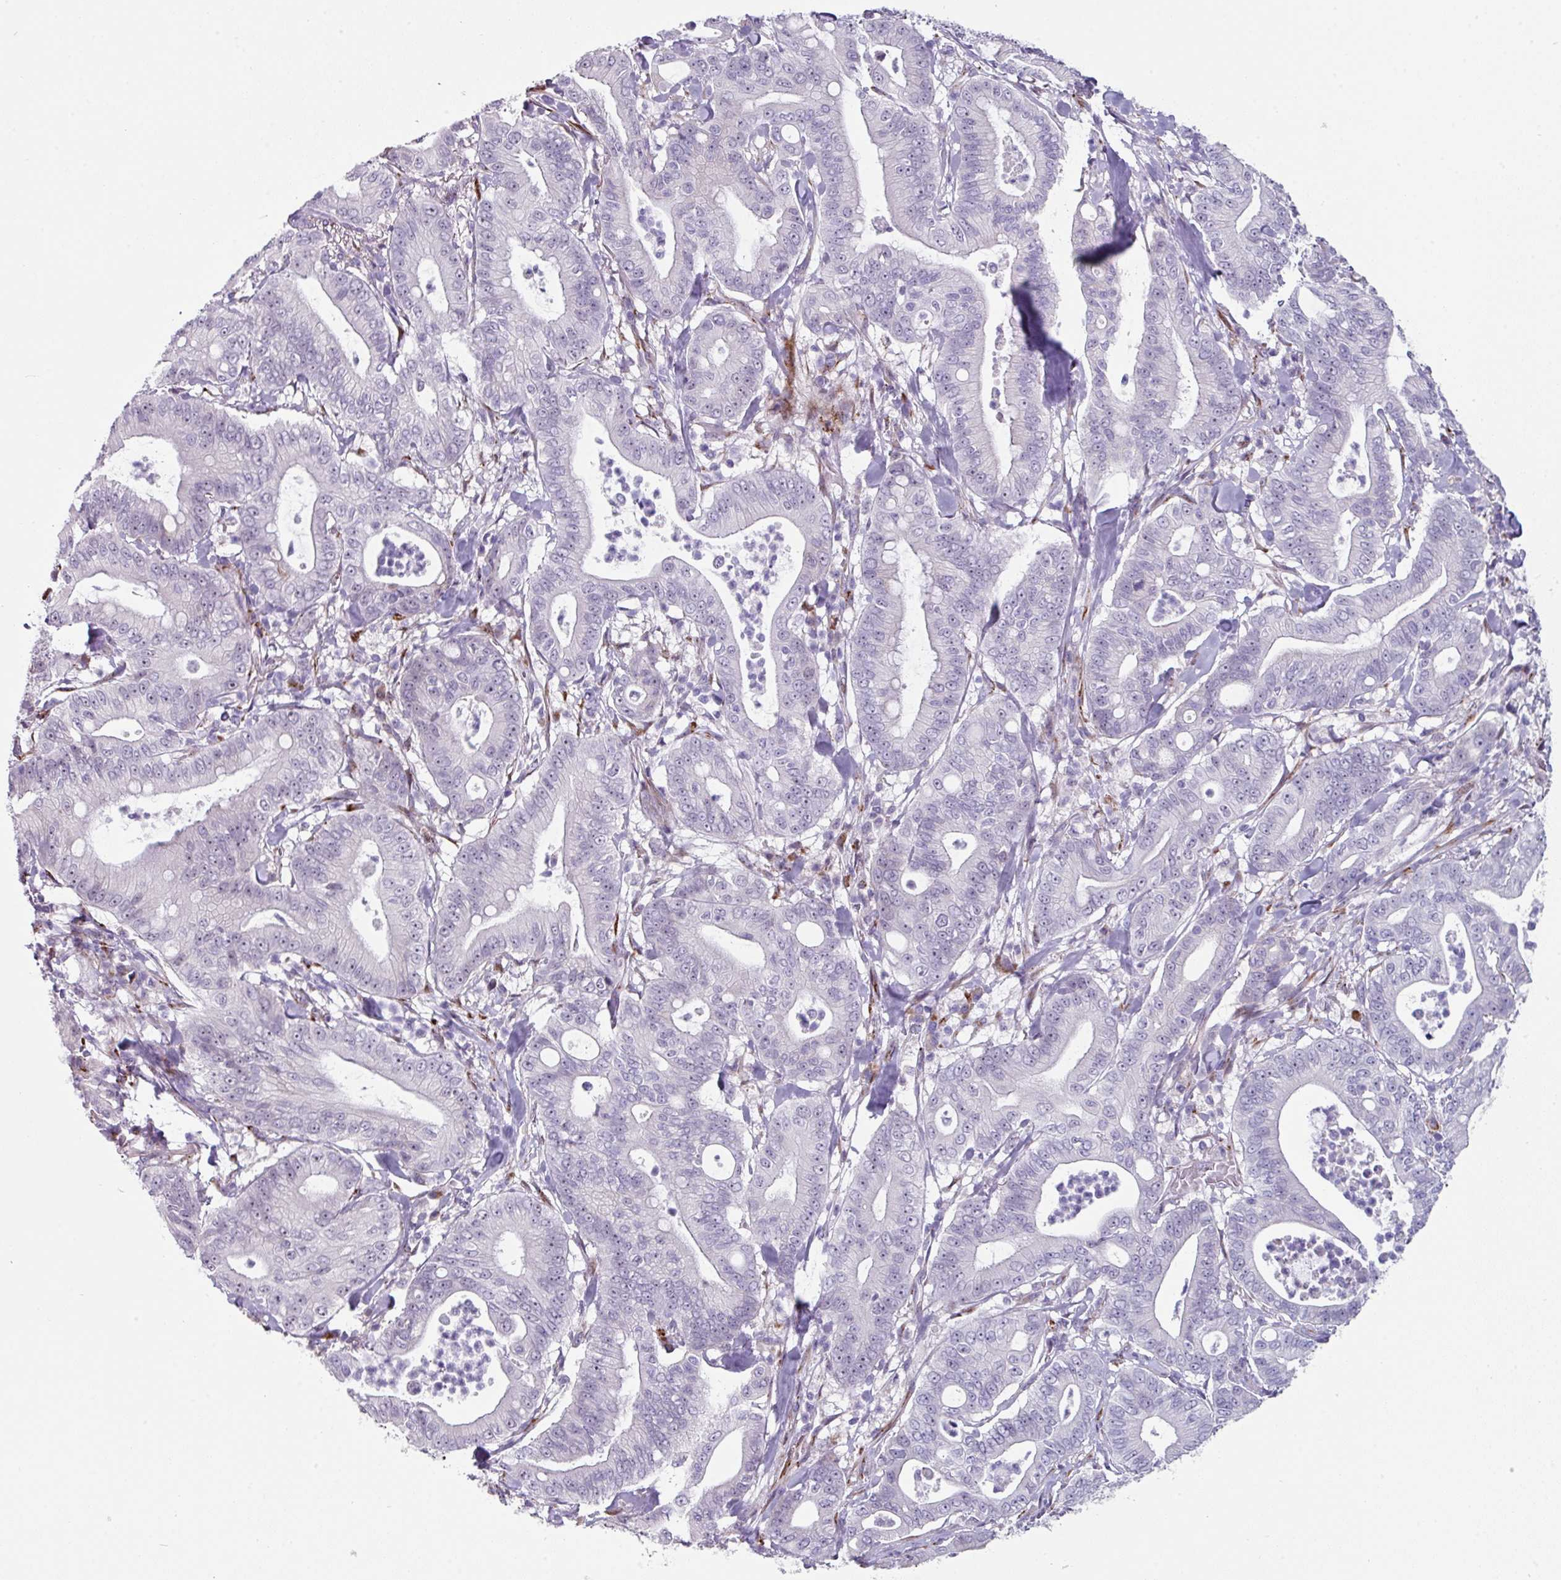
{"staining": {"intensity": "negative", "quantity": "none", "location": "none"}, "tissue": "pancreatic cancer", "cell_type": "Tumor cells", "image_type": "cancer", "snomed": [{"axis": "morphology", "description": "Adenocarcinoma, NOS"}, {"axis": "topography", "description": "Pancreas"}], "caption": "This is a photomicrograph of IHC staining of adenocarcinoma (pancreatic), which shows no expression in tumor cells. (DAB immunohistochemistry, high magnification).", "gene": "BMS1", "patient": {"sex": "male", "age": 71}}